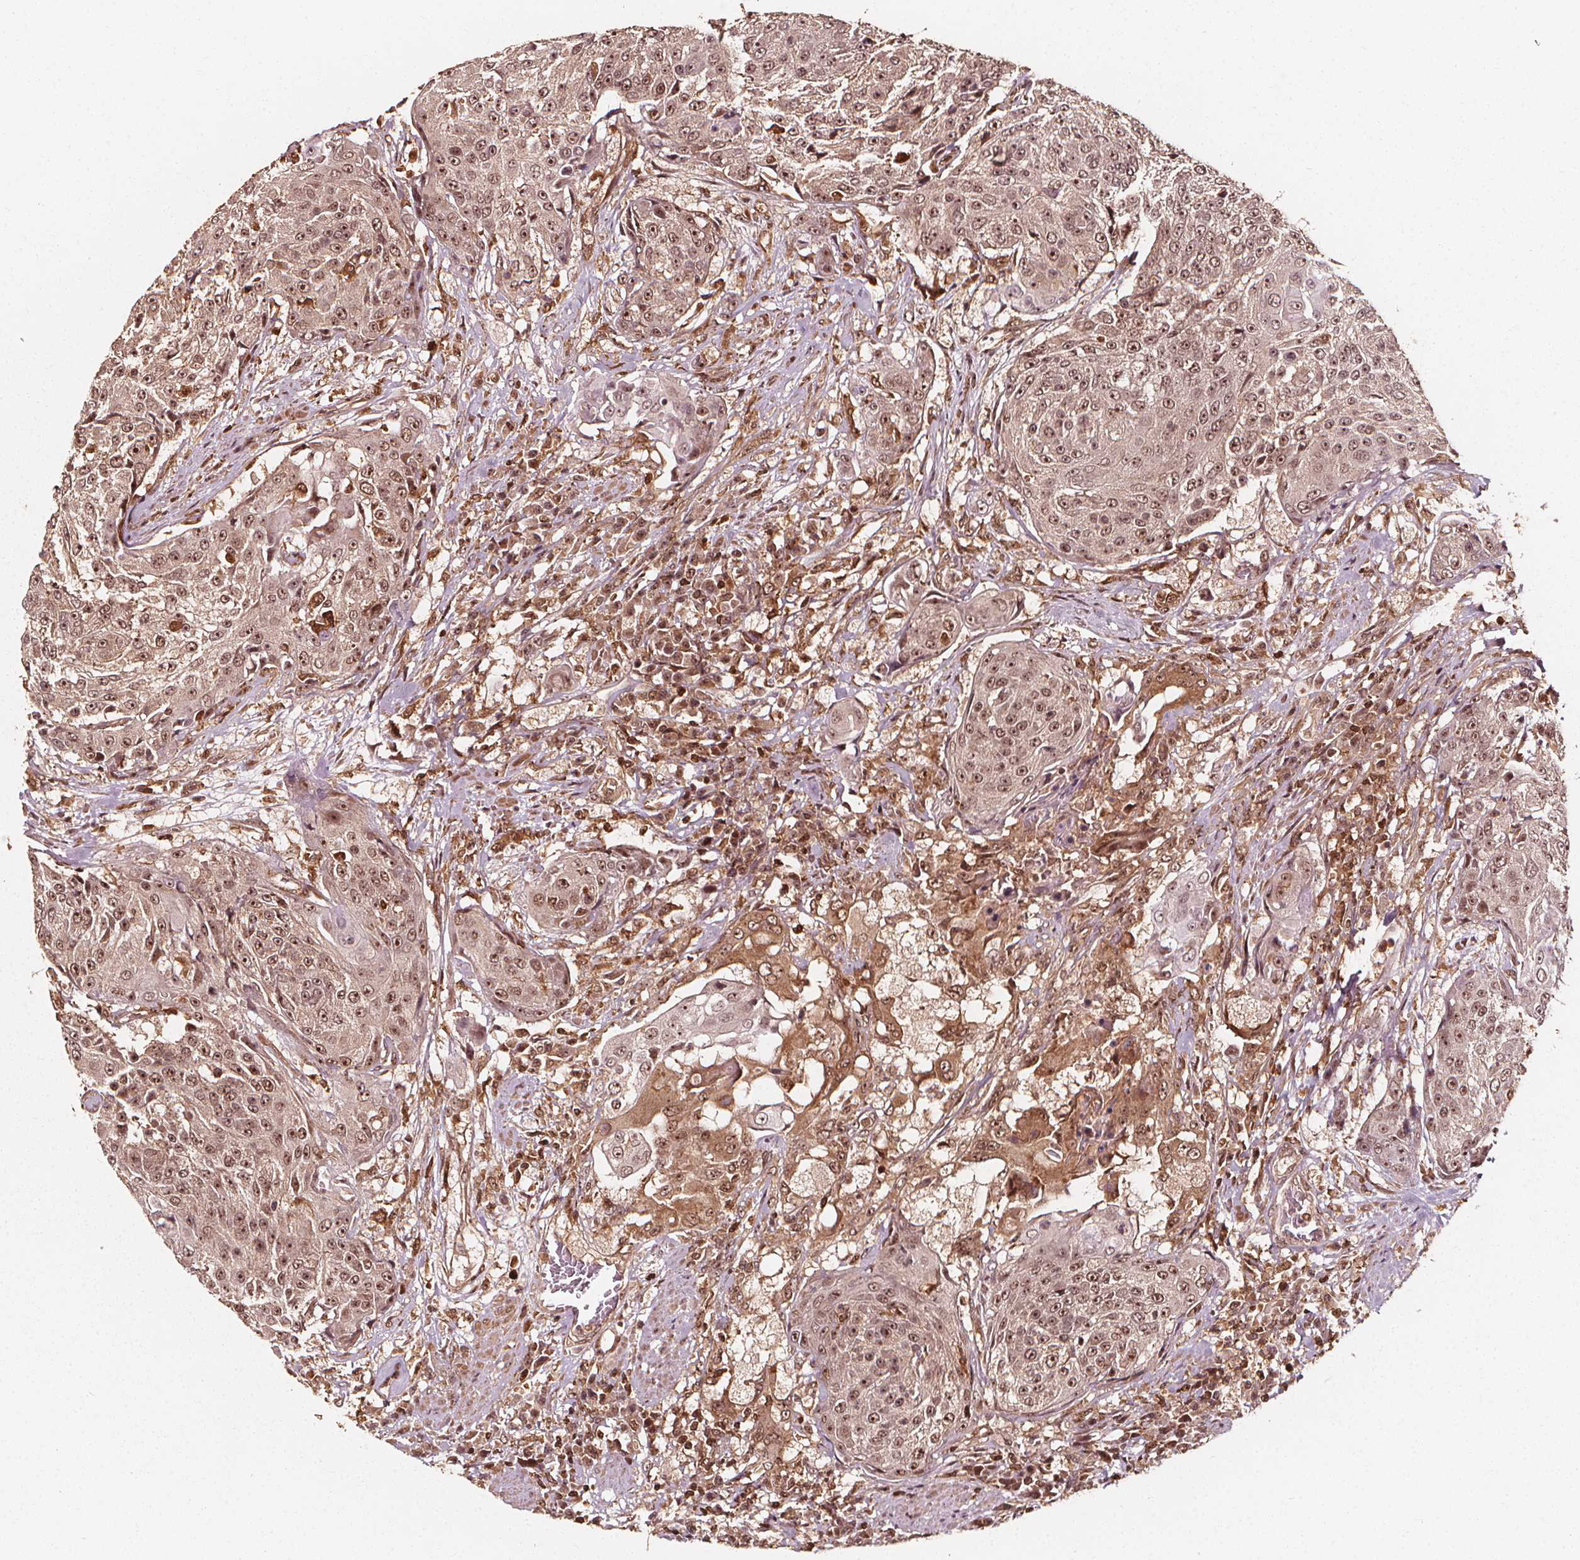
{"staining": {"intensity": "moderate", "quantity": ">75%", "location": "cytoplasmic/membranous,nuclear"}, "tissue": "urothelial cancer", "cell_type": "Tumor cells", "image_type": "cancer", "snomed": [{"axis": "morphology", "description": "Urothelial carcinoma, High grade"}, {"axis": "topography", "description": "Urinary bladder"}], "caption": "High-grade urothelial carcinoma was stained to show a protein in brown. There is medium levels of moderate cytoplasmic/membranous and nuclear positivity in about >75% of tumor cells. The protein of interest is stained brown, and the nuclei are stained in blue (DAB IHC with brightfield microscopy, high magnification).", "gene": "EXOSC9", "patient": {"sex": "female", "age": 63}}